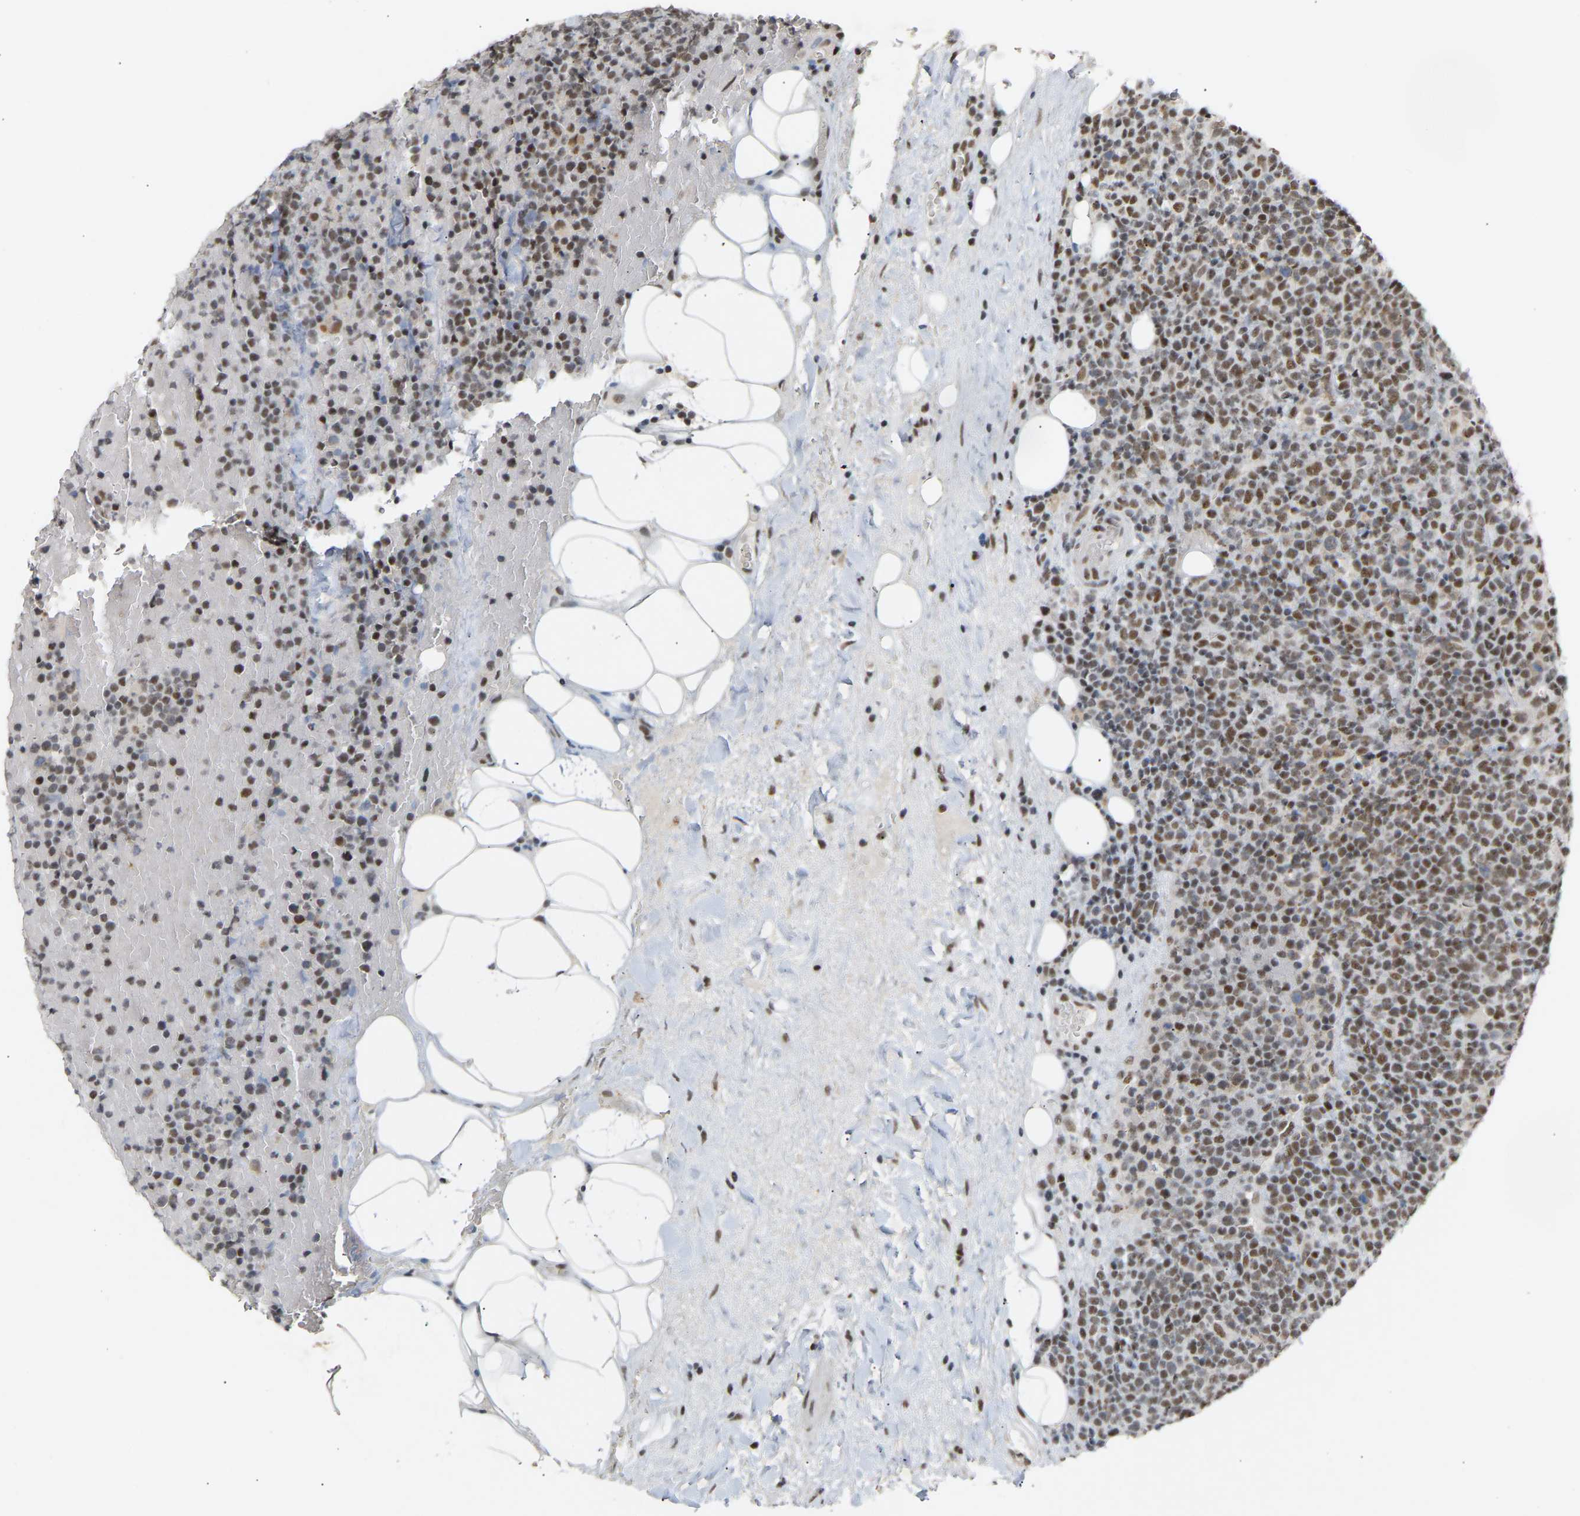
{"staining": {"intensity": "moderate", "quantity": ">75%", "location": "nuclear"}, "tissue": "lymphoma", "cell_type": "Tumor cells", "image_type": "cancer", "snomed": [{"axis": "morphology", "description": "Malignant lymphoma, non-Hodgkin's type, High grade"}, {"axis": "topography", "description": "Lymph node"}], "caption": "Protein expression analysis of human lymphoma reveals moderate nuclear positivity in about >75% of tumor cells. (DAB (3,3'-diaminobenzidine) IHC, brown staining for protein, blue staining for nuclei).", "gene": "NELFB", "patient": {"sex": "male", "age": 61}}